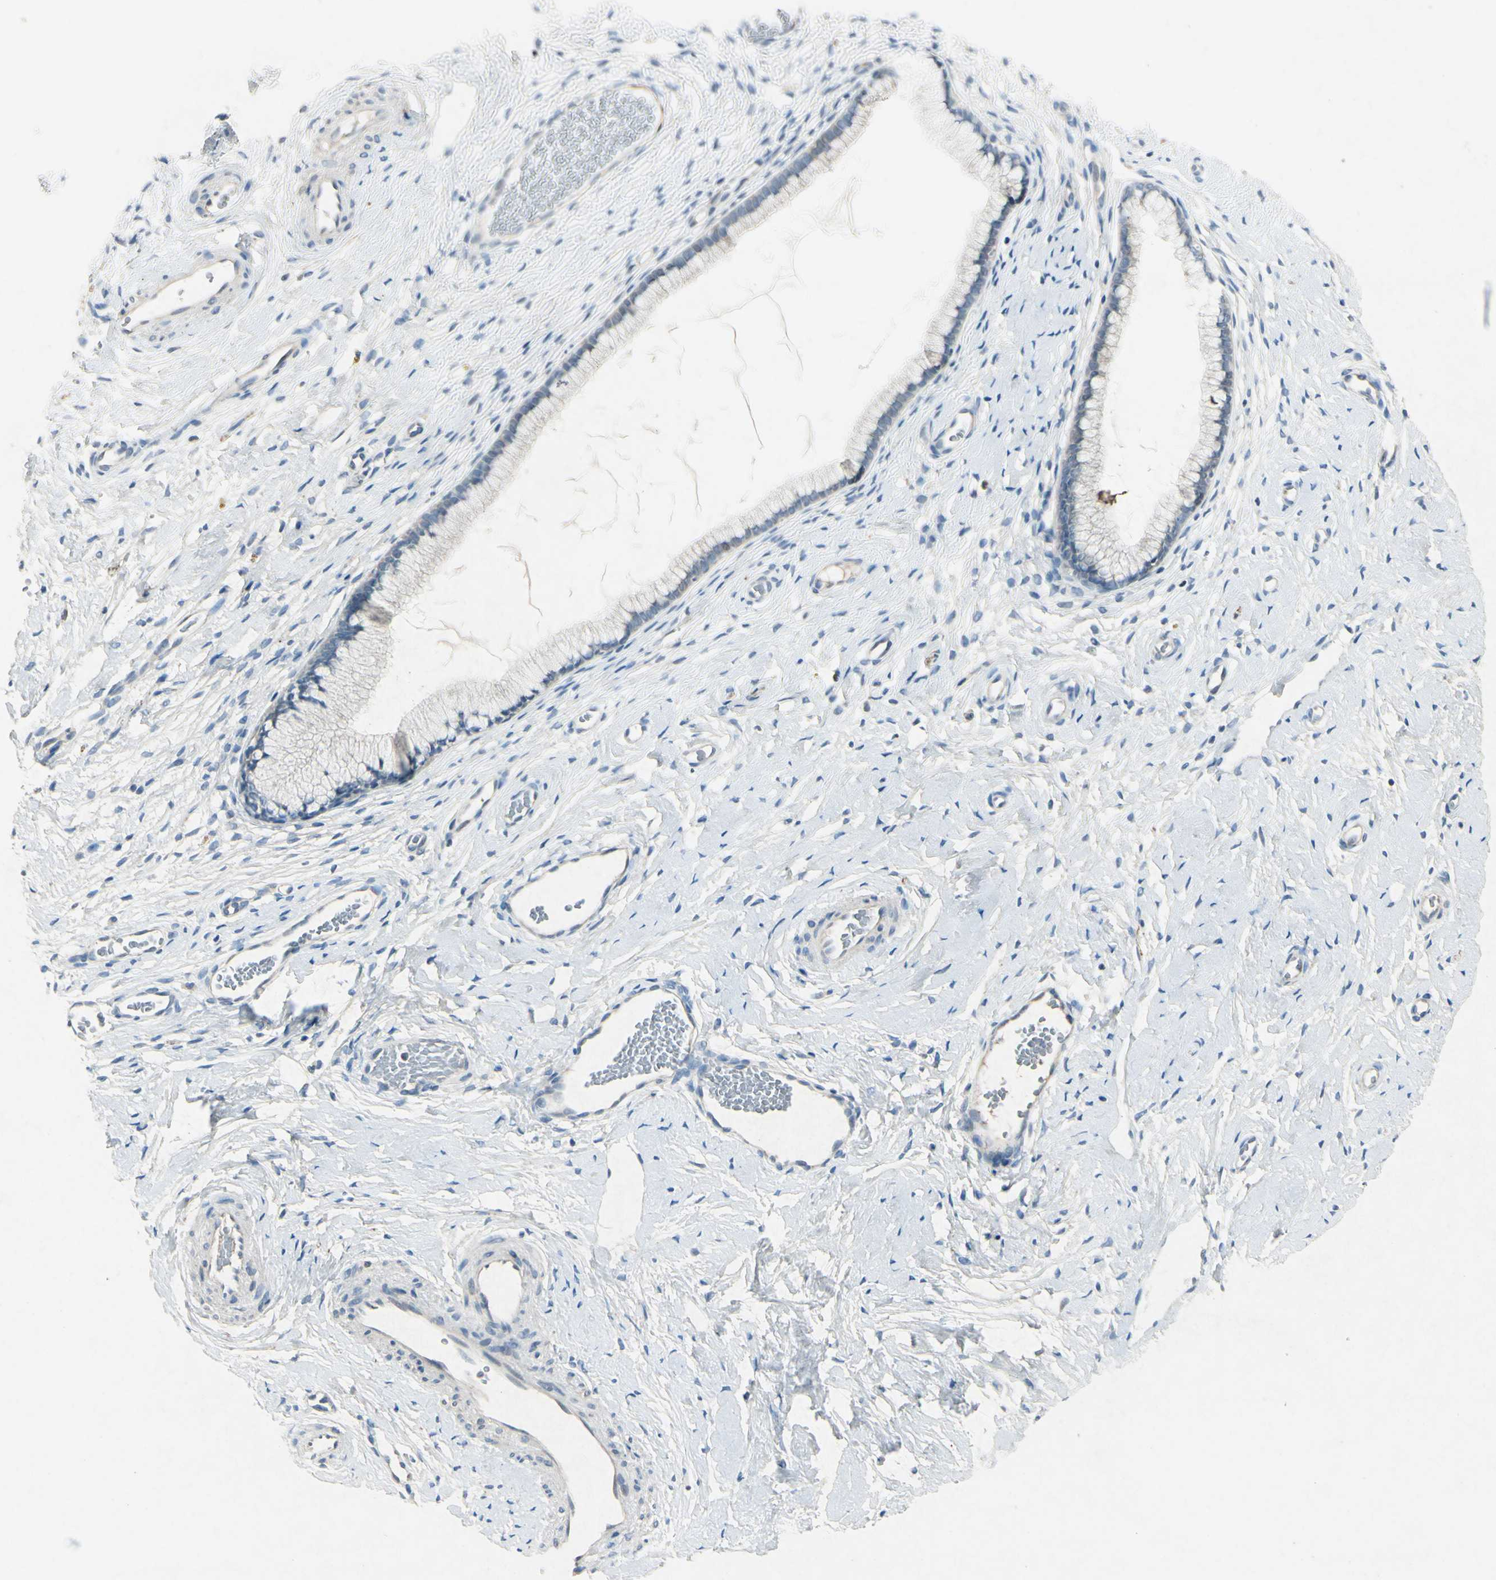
{"staining": {"intensity": "negative", "quantity": "none", "location": "none"}, "tissue": "cervix", "cell_type": "Glandular cells", "image_type": "normal", "snomed": [{"axis": "morphology", "description": "Normal tissue, NOS"}, {"axis": "topography", "description": "Cervix"}], "caption": "DAB immunohistochemical staining of normal human cervix displays no significant expression in glandular cells. The staining was performed using DAB (3,3'-diaminobenzidine) to visualize the protein expression in brown, while the nuclei were stained in blue with hematoxylin (Magnification: 20x).", "gene": "SNAP91", "patient": {"sex": "female", "age": 65}}